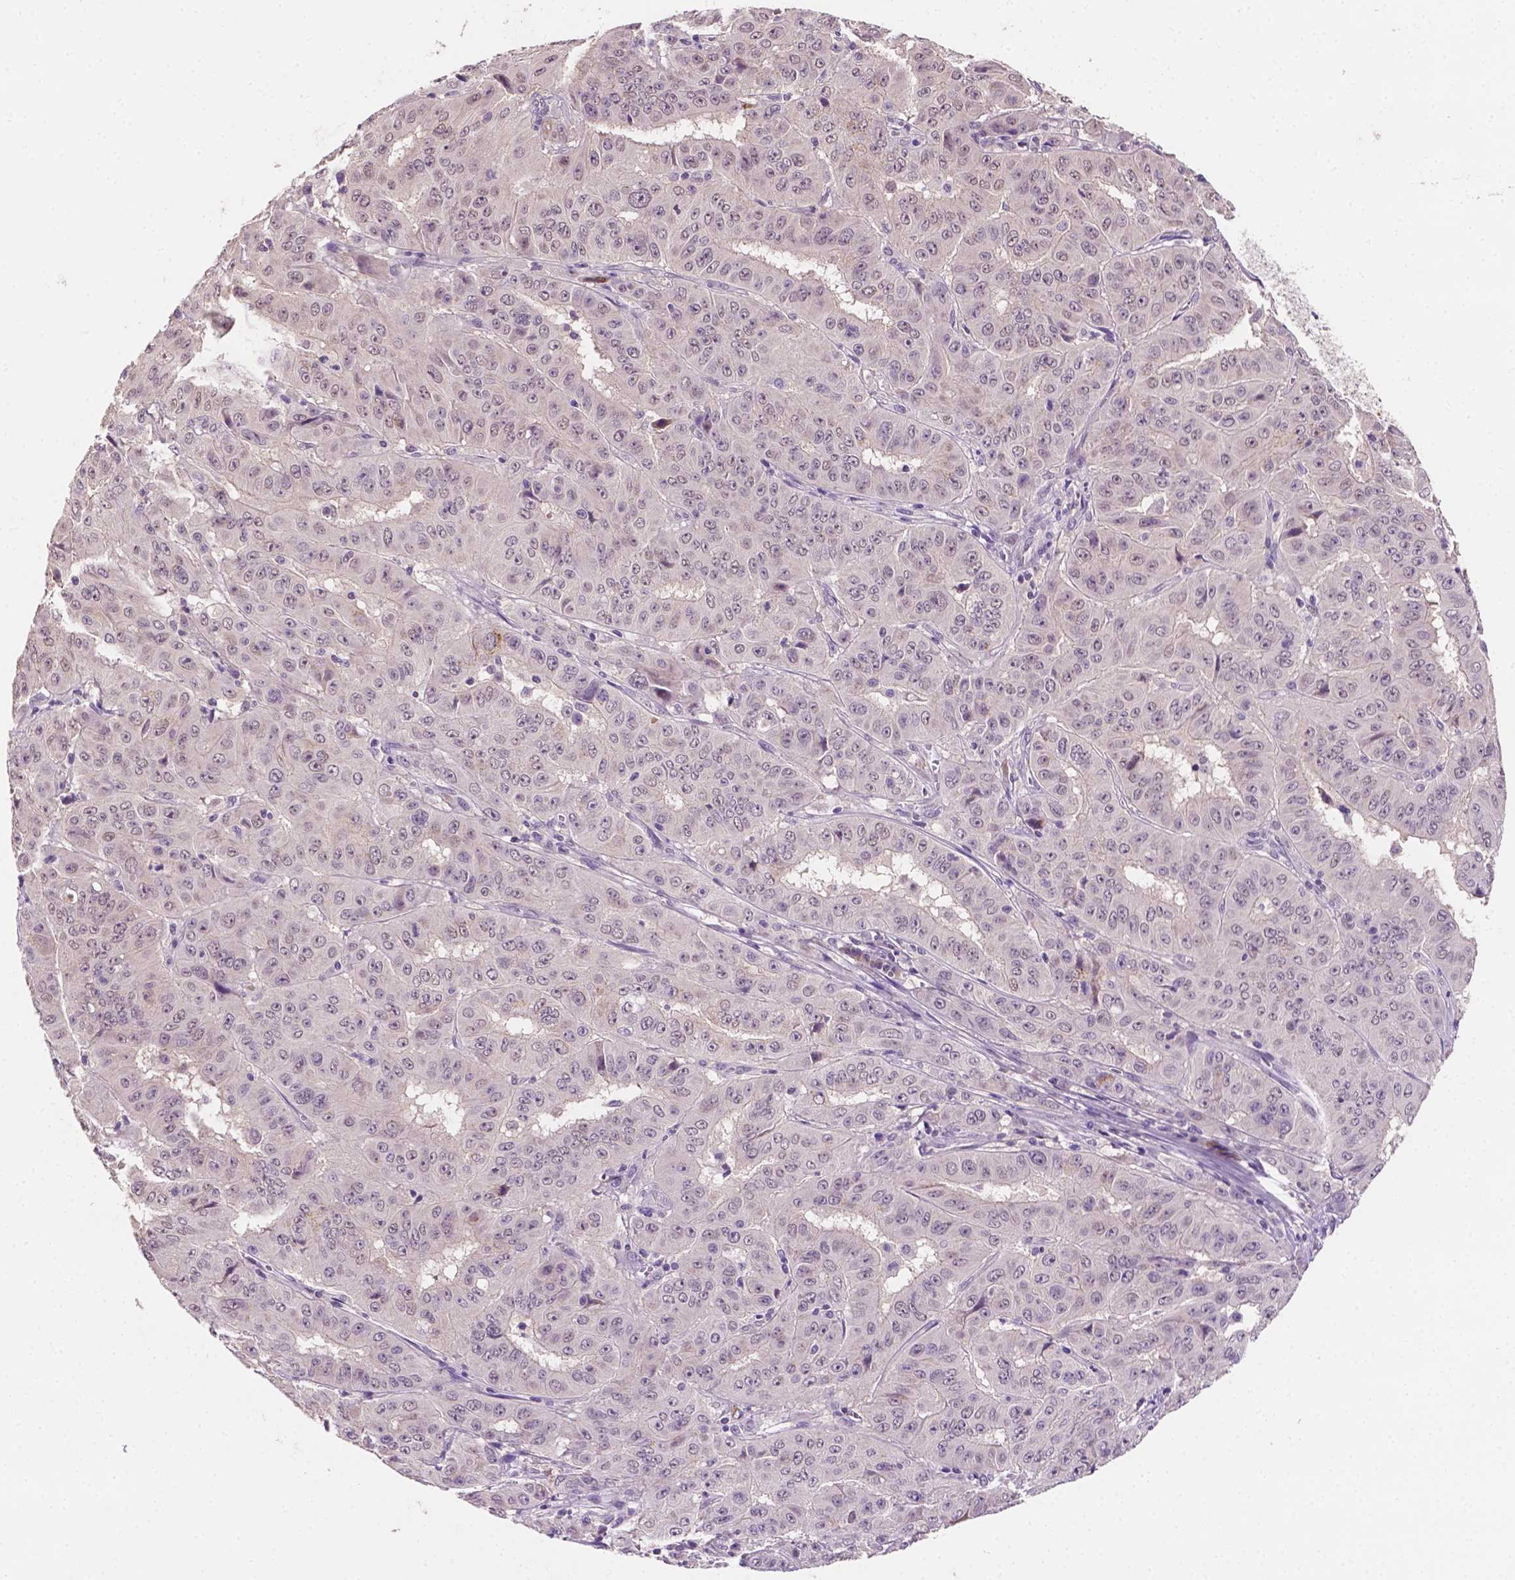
{"staining": {"intensity": "negative", "quantity": "none", "location": "none"}, "tissue": "pancreatic cancer", "cell_type": "Tumor cells", "image_type": "cancer", "snomed": [{"axis": "morphology", "description": "Adenocarcinoma, NOS"}, {"axis": "topography", "description": "Pancreas"}], "caption": "IHC histopathology image of neoplastic tissue: pancreatic cancer (adenocarcinoma) stained with DAB reveals no significant protein staining in tumor cells. (IHC, brightfield microscopy, high magnification).", "gene": "MROH6", "patient": {"sex": "male", "age": 63}}